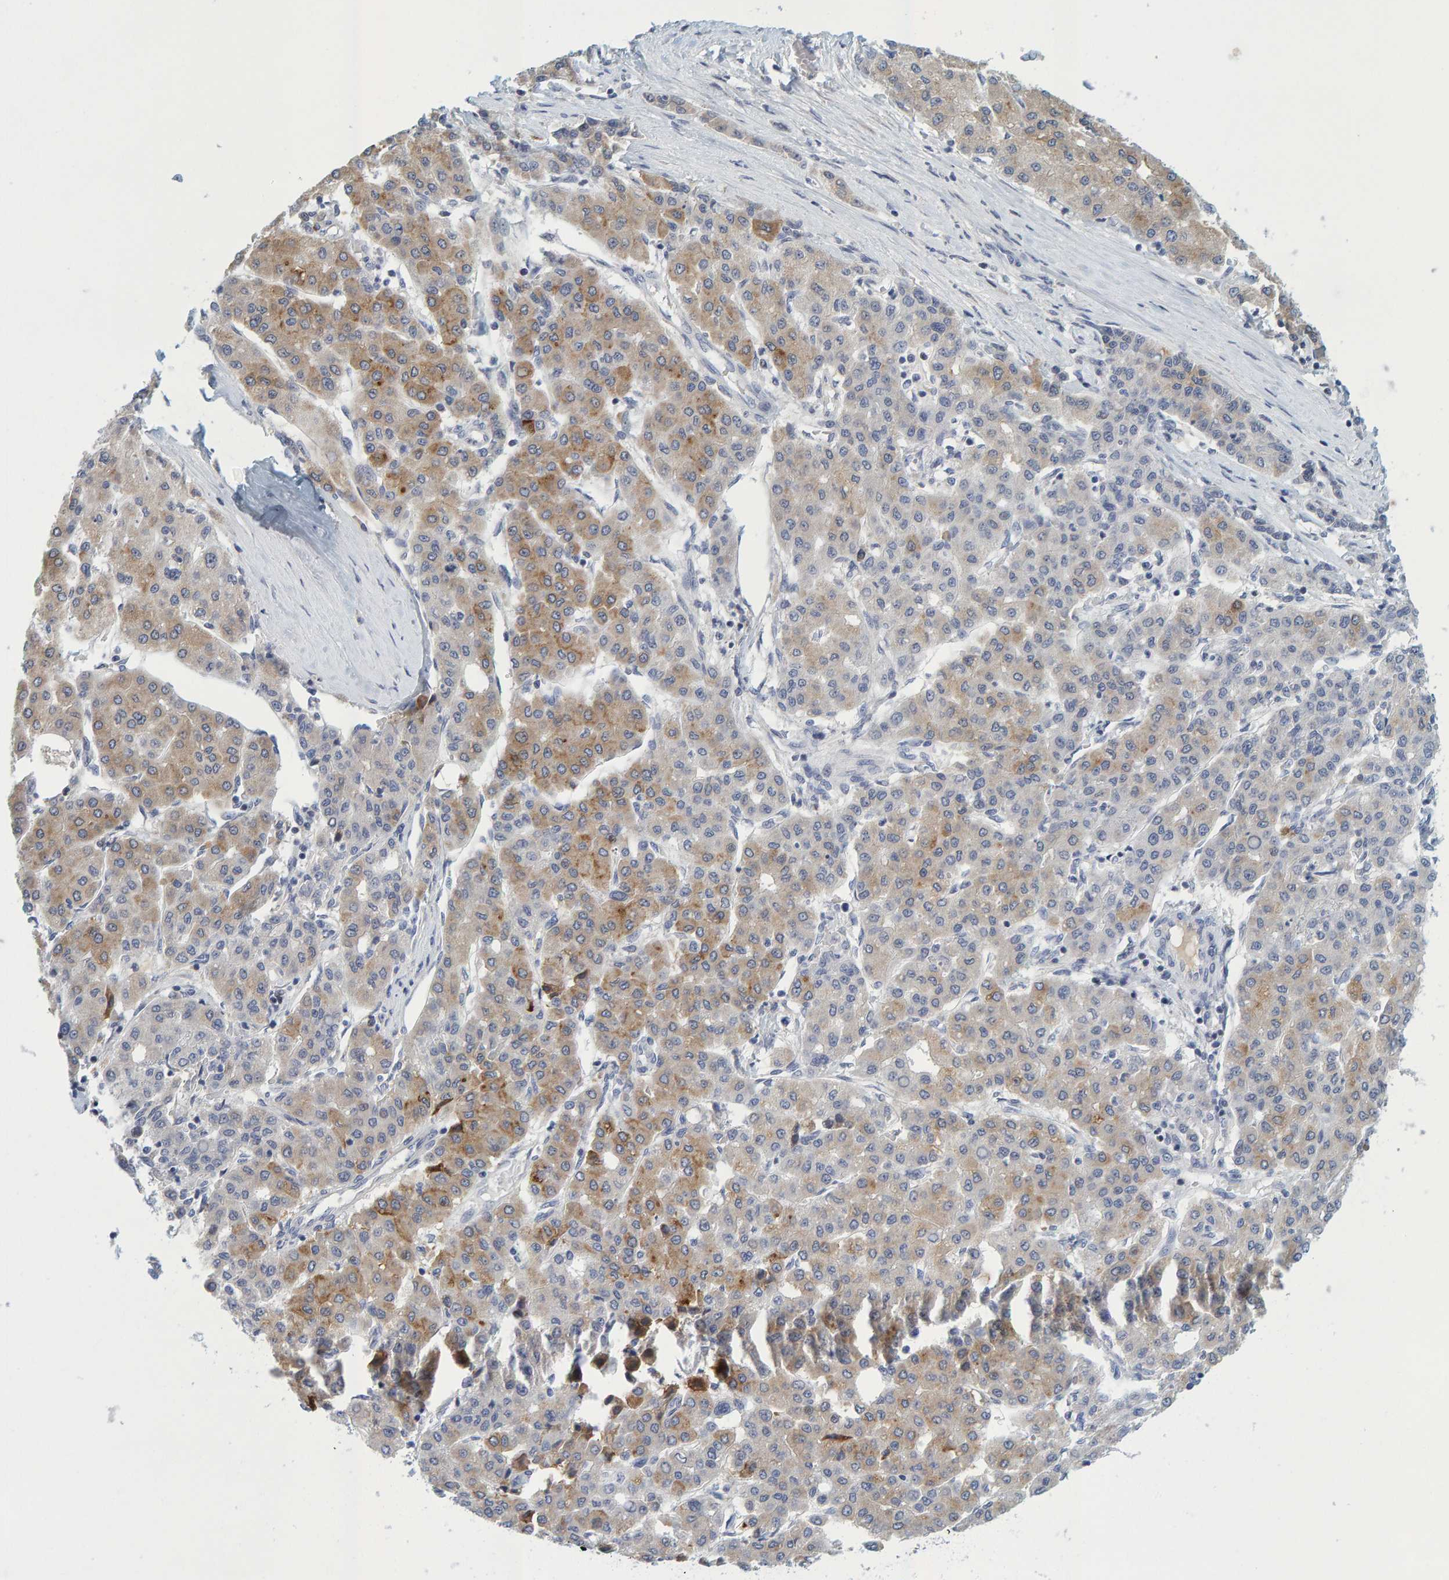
{"staining": {"intensity": "moderate", "quantity": "25%-75%", "location": "cytoplasmic/membranous"}, "tissue": "liver cancer", "cell_type": "Tumor cells", "image_type": "cancer", "snomed": [{"axis": "morphology", "description": "Carcinoma, Hepatocellular, NOS"}, {"axis": "topography", "description": "Liver"}], "caption": "A brown stain highlights moderate cytoplasmic/membranous positivity of a protein in human liver cancer tumor cells. The staining was performed using DAB (3,3'-diaminobenzidine), with brown indicating positive protein expression. Nuclei are stained blue with hematoxylin.", "gene": "ZNF77", "patient": {"sex": "male", "age": 65}}